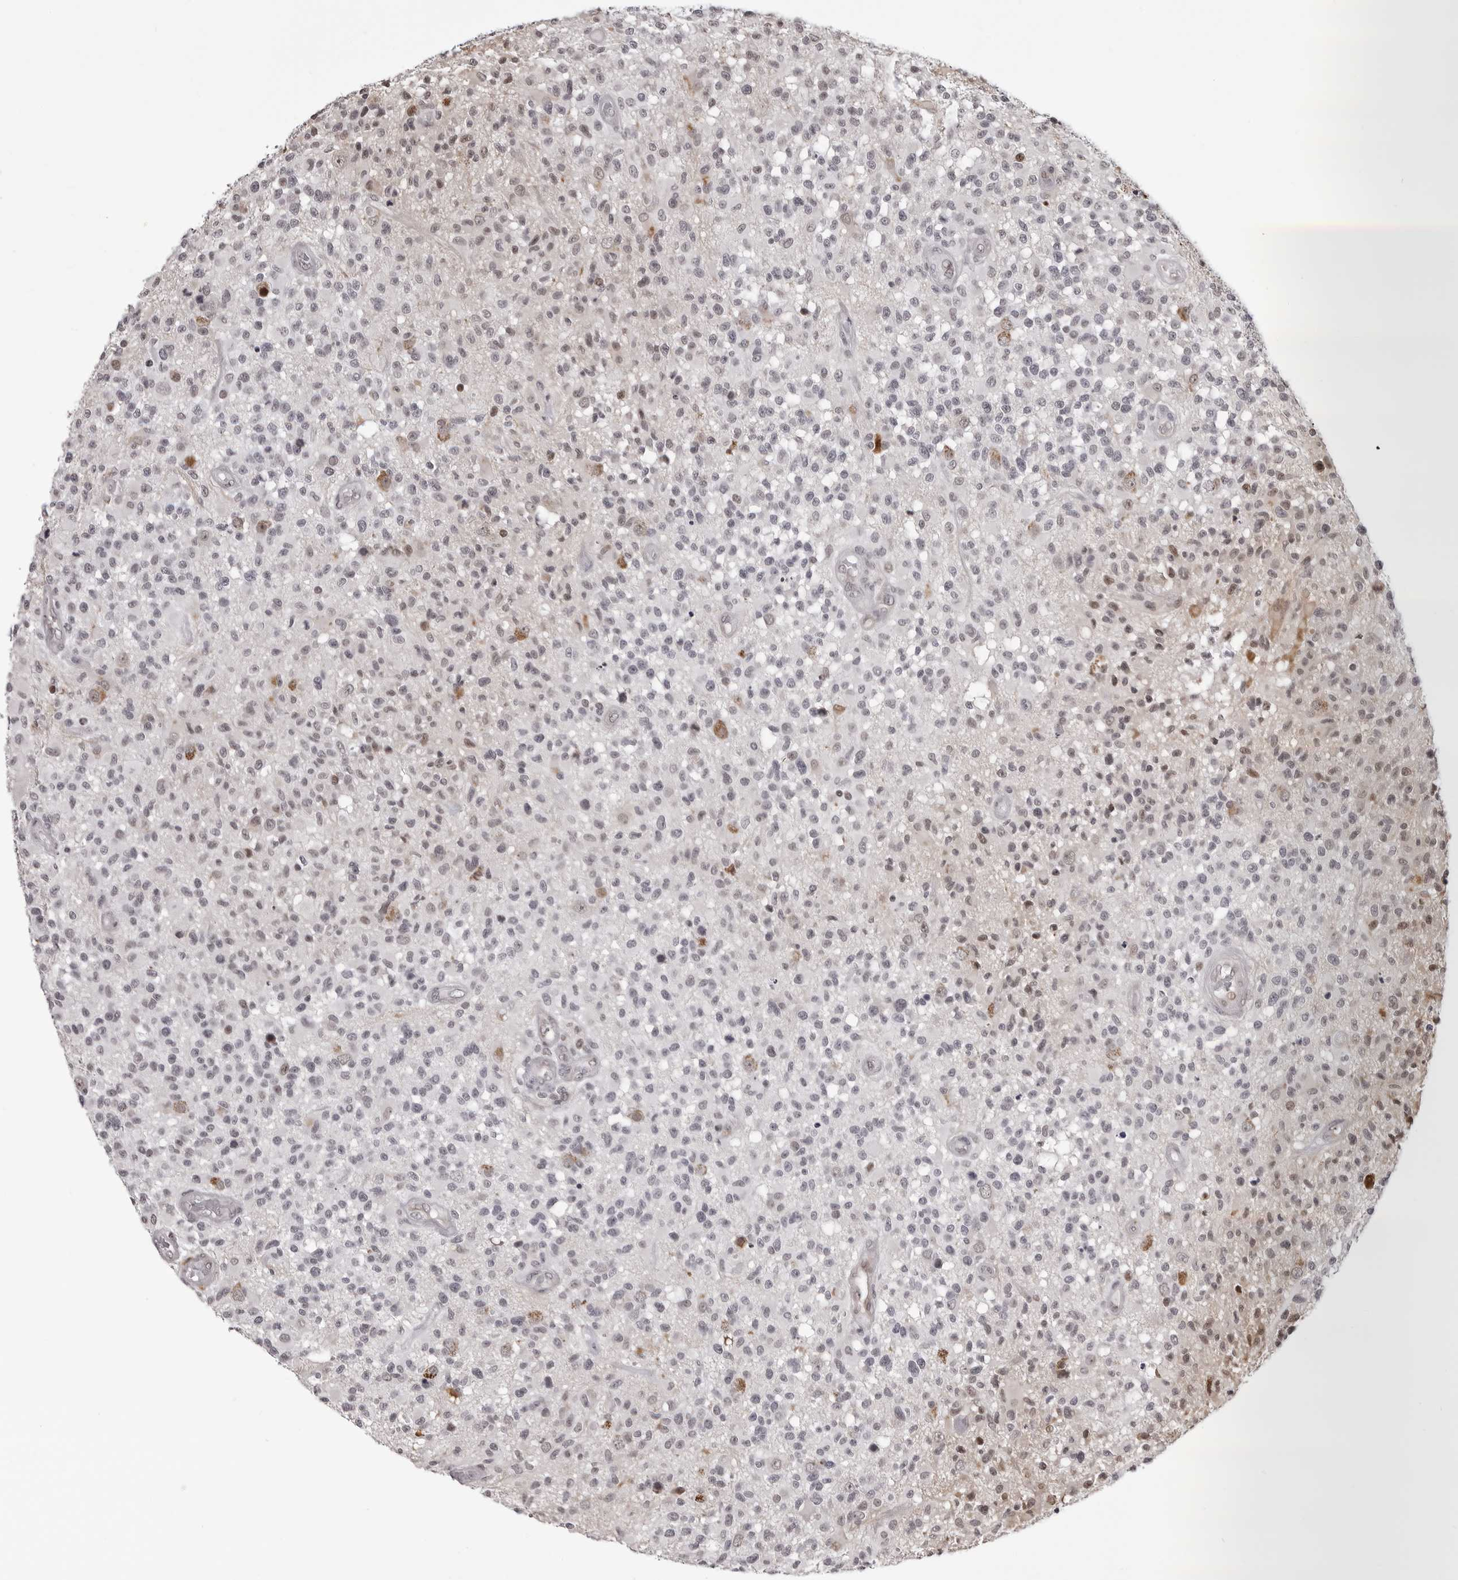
{"staining": {"intensity": "negative", "quantity": "none", "location": "none"}, "tissue": "glioma", "cell_type": "Tumor cells", "image_type": "cancer", "snomed": [{"axis": "morphology", "description": "Glioma, malignant, High grade"}, {"axis": "morphology", "description": "Glioblastoma, NOS"}, {"axis": "topography", "description": "Brain"}], "caption": "Immunohistochemistry histopathology image of neoplastic tissue: human glioma stained with DAB displays no significant protein expression in tumor cells.", "gene": "PHF3", "patient": {"sex": "male", "age": 60}}